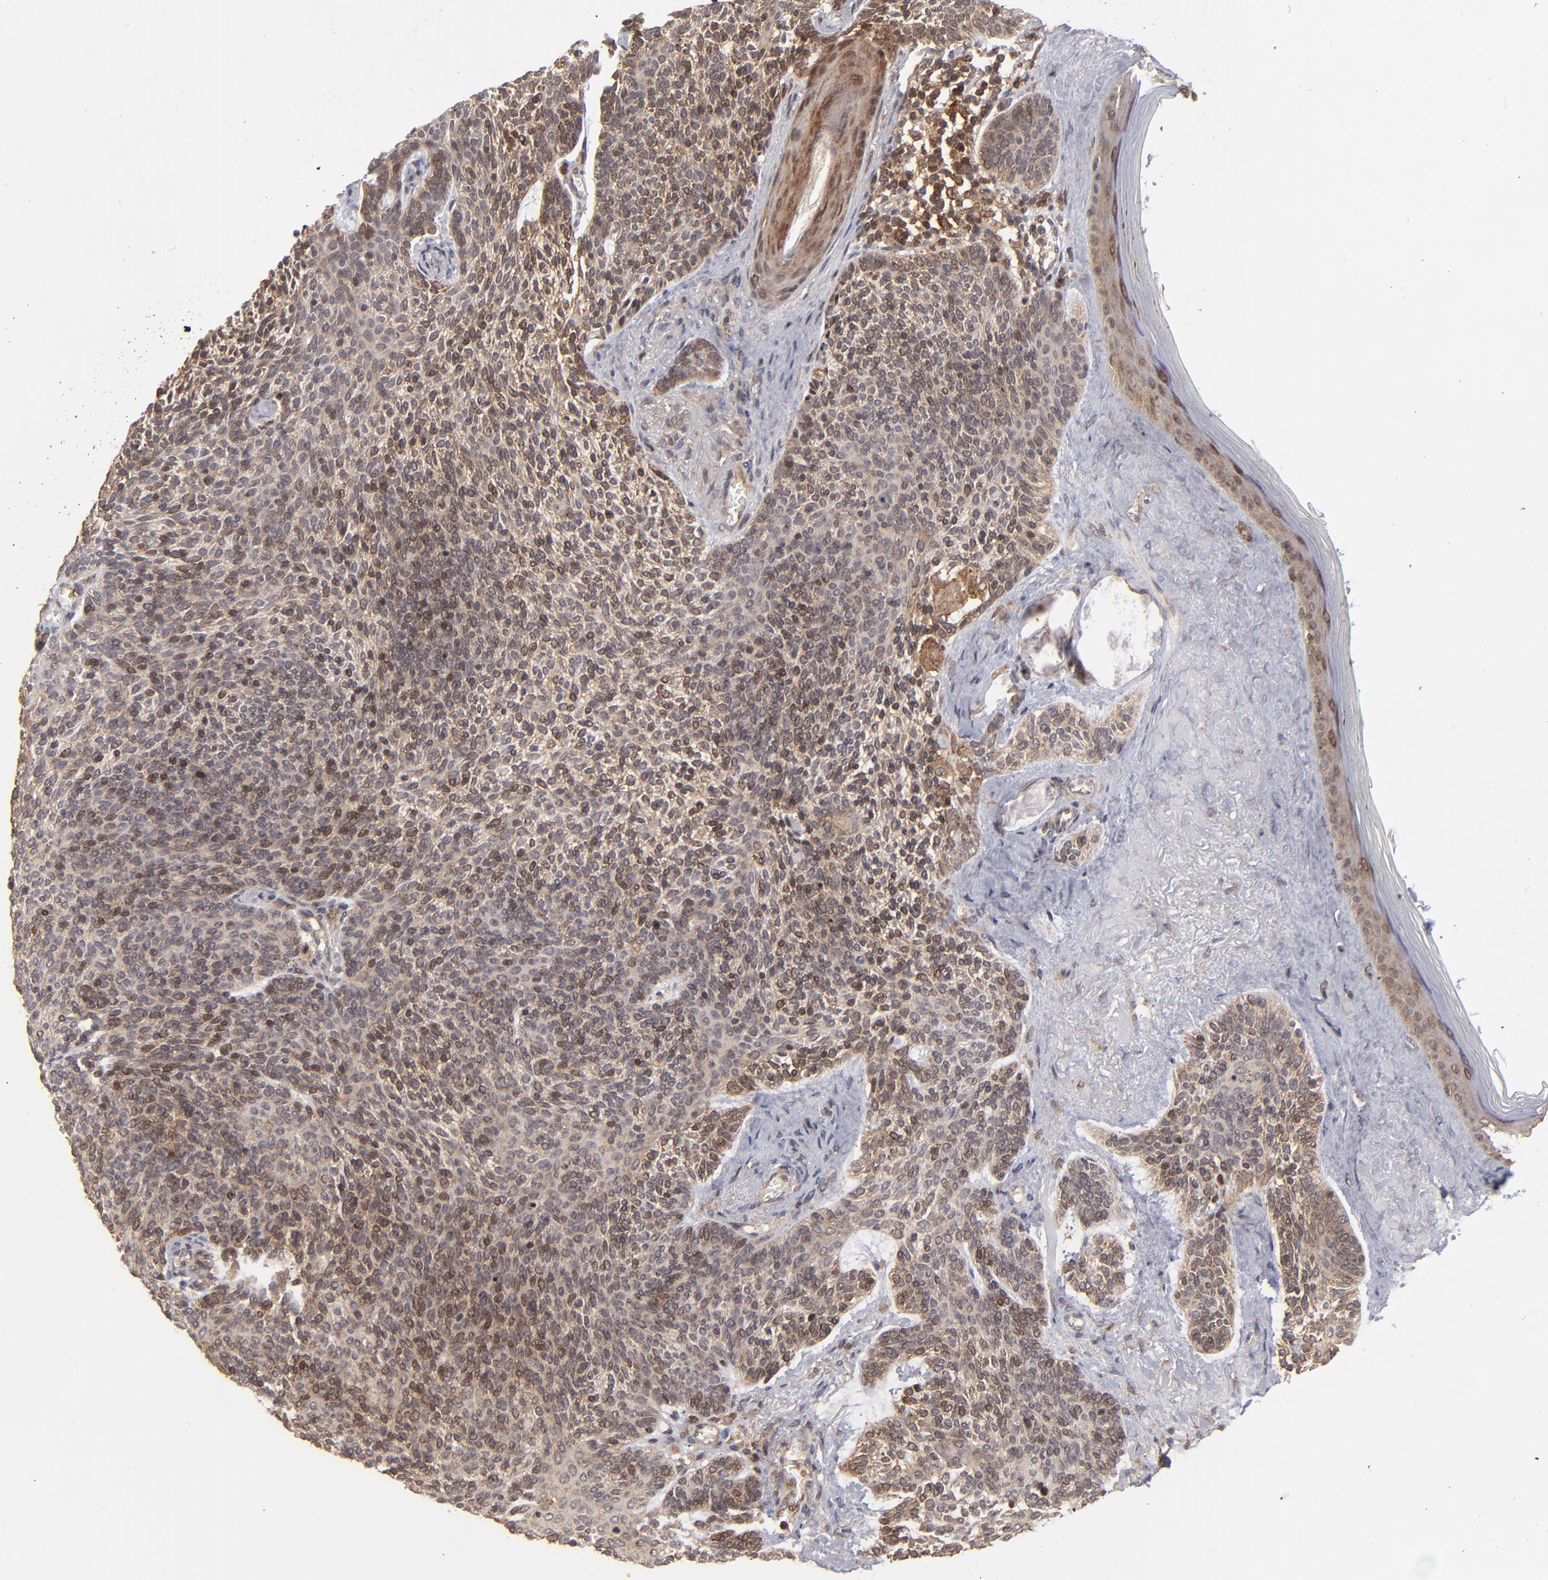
{"staining": {"intensity": "strong", "quantity": ">75%", "location": "cytoplasmic/membranous,nuclear"}, "tissue": "skin cancer", "cell_type": "Tumor cells", "image_type": "cancer", "snomed": [{"axis": "morphology", "description": "Normal tissue, NOS"}, {"axis": "morphology", "description": "Basal cell carcinoma"}, {"axis": "topography", "description": "Skin"}], "caption": "Protein expression analysis of human skin cancer reveals strong cytoplasmic/membranous and nuclear expression in approximately >75% of tumor cells.", "gene": "RGS6", "patient": {"sex": "female", "age": 70}}